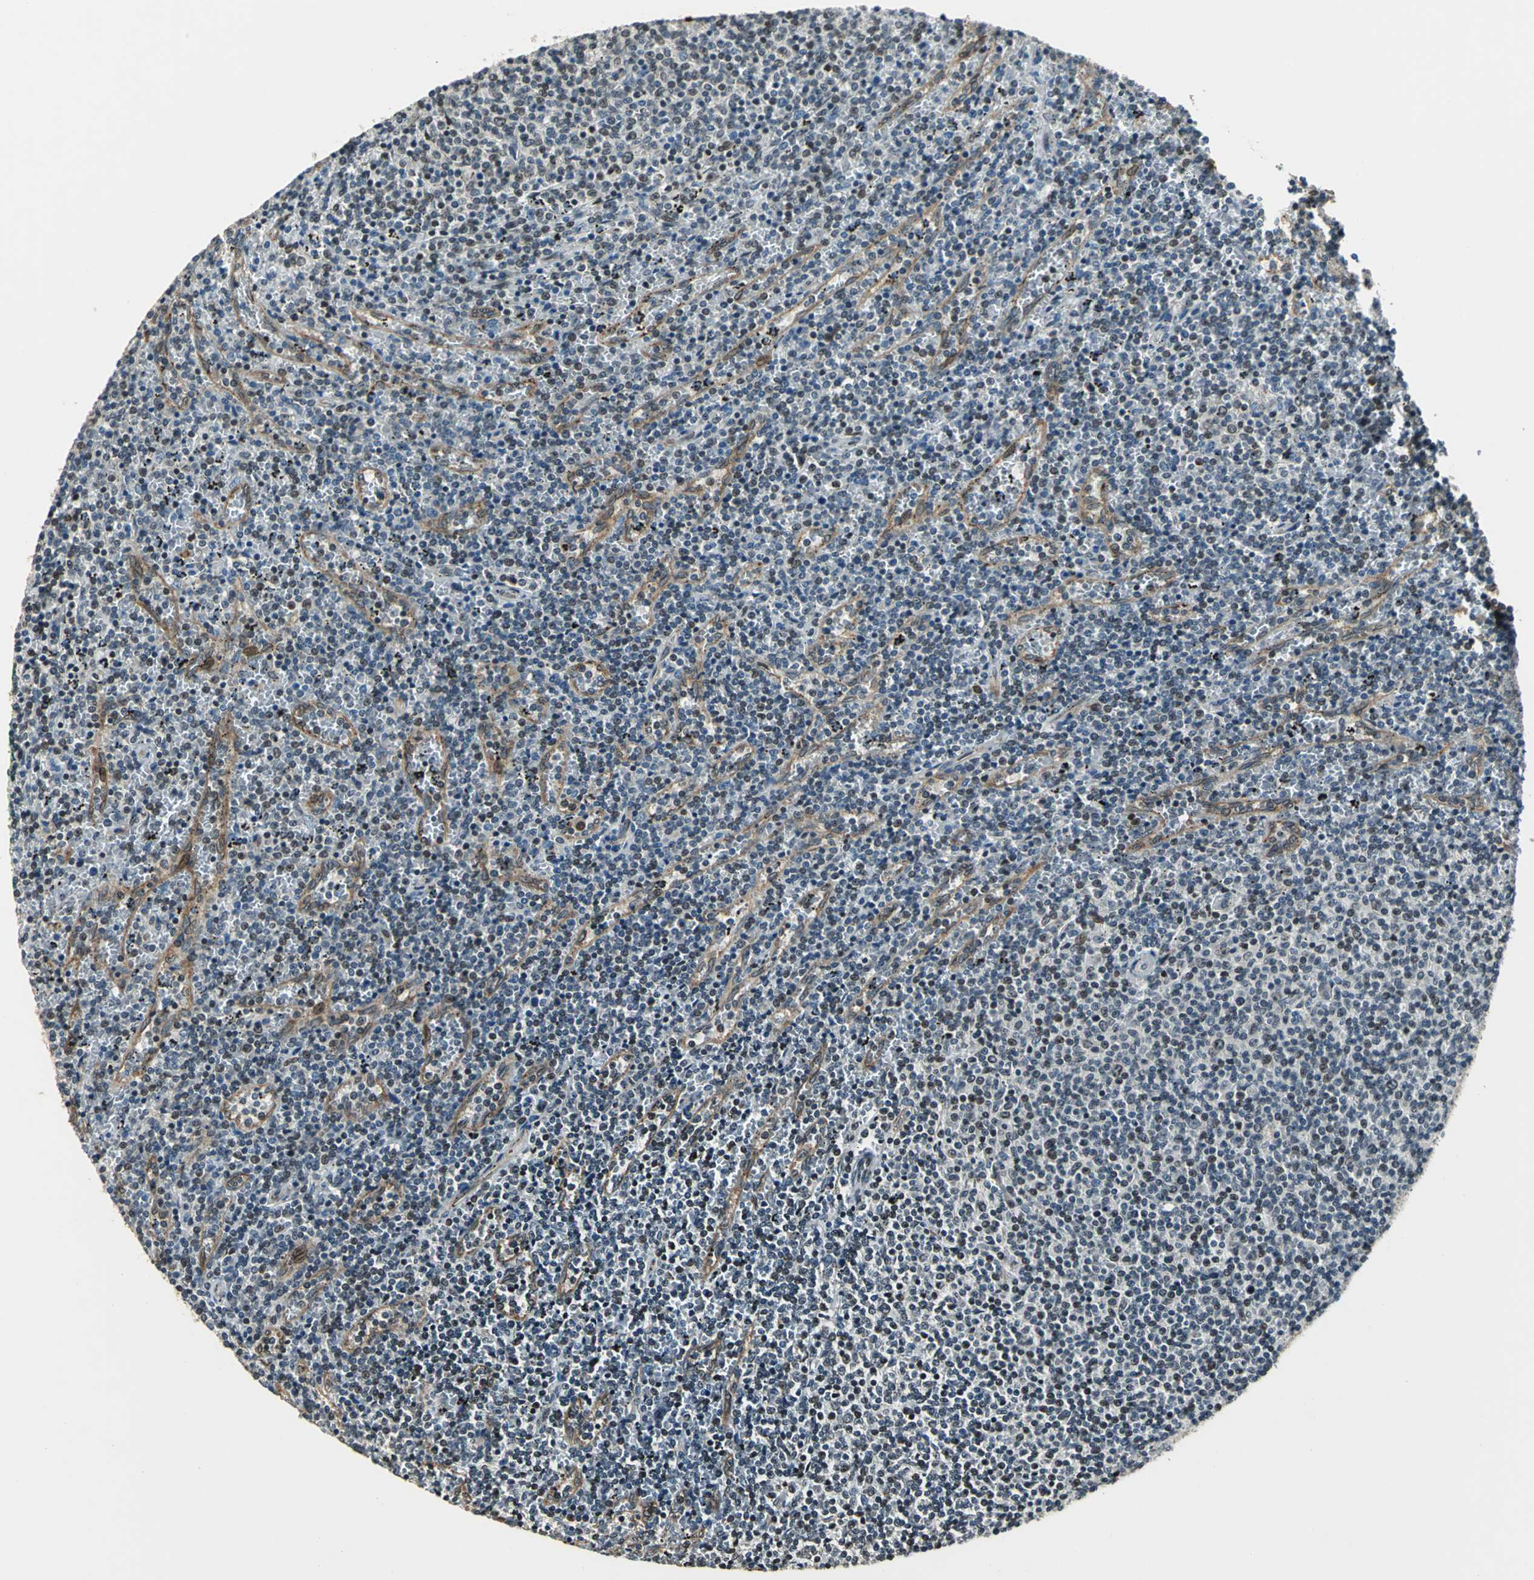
{"staining": {"intensity": "weak", "quantity": "<25%", "location": "nuclear"}, "tissue": "lymphoma", "cell_type": "Tumor cells", "image_type": "cancer", "snomed": [{"axis": "morphology", "description": "Malignant lymphoma, non-Hodgkin's type, Low grade"}, {"axis": "topography", "description": "Spleen"}], "caption": "Tumor cells are negative for brown protein staining in lymphoma.", "gene": "BRIP1", "patient": {"sex": "female", "age": 50}}